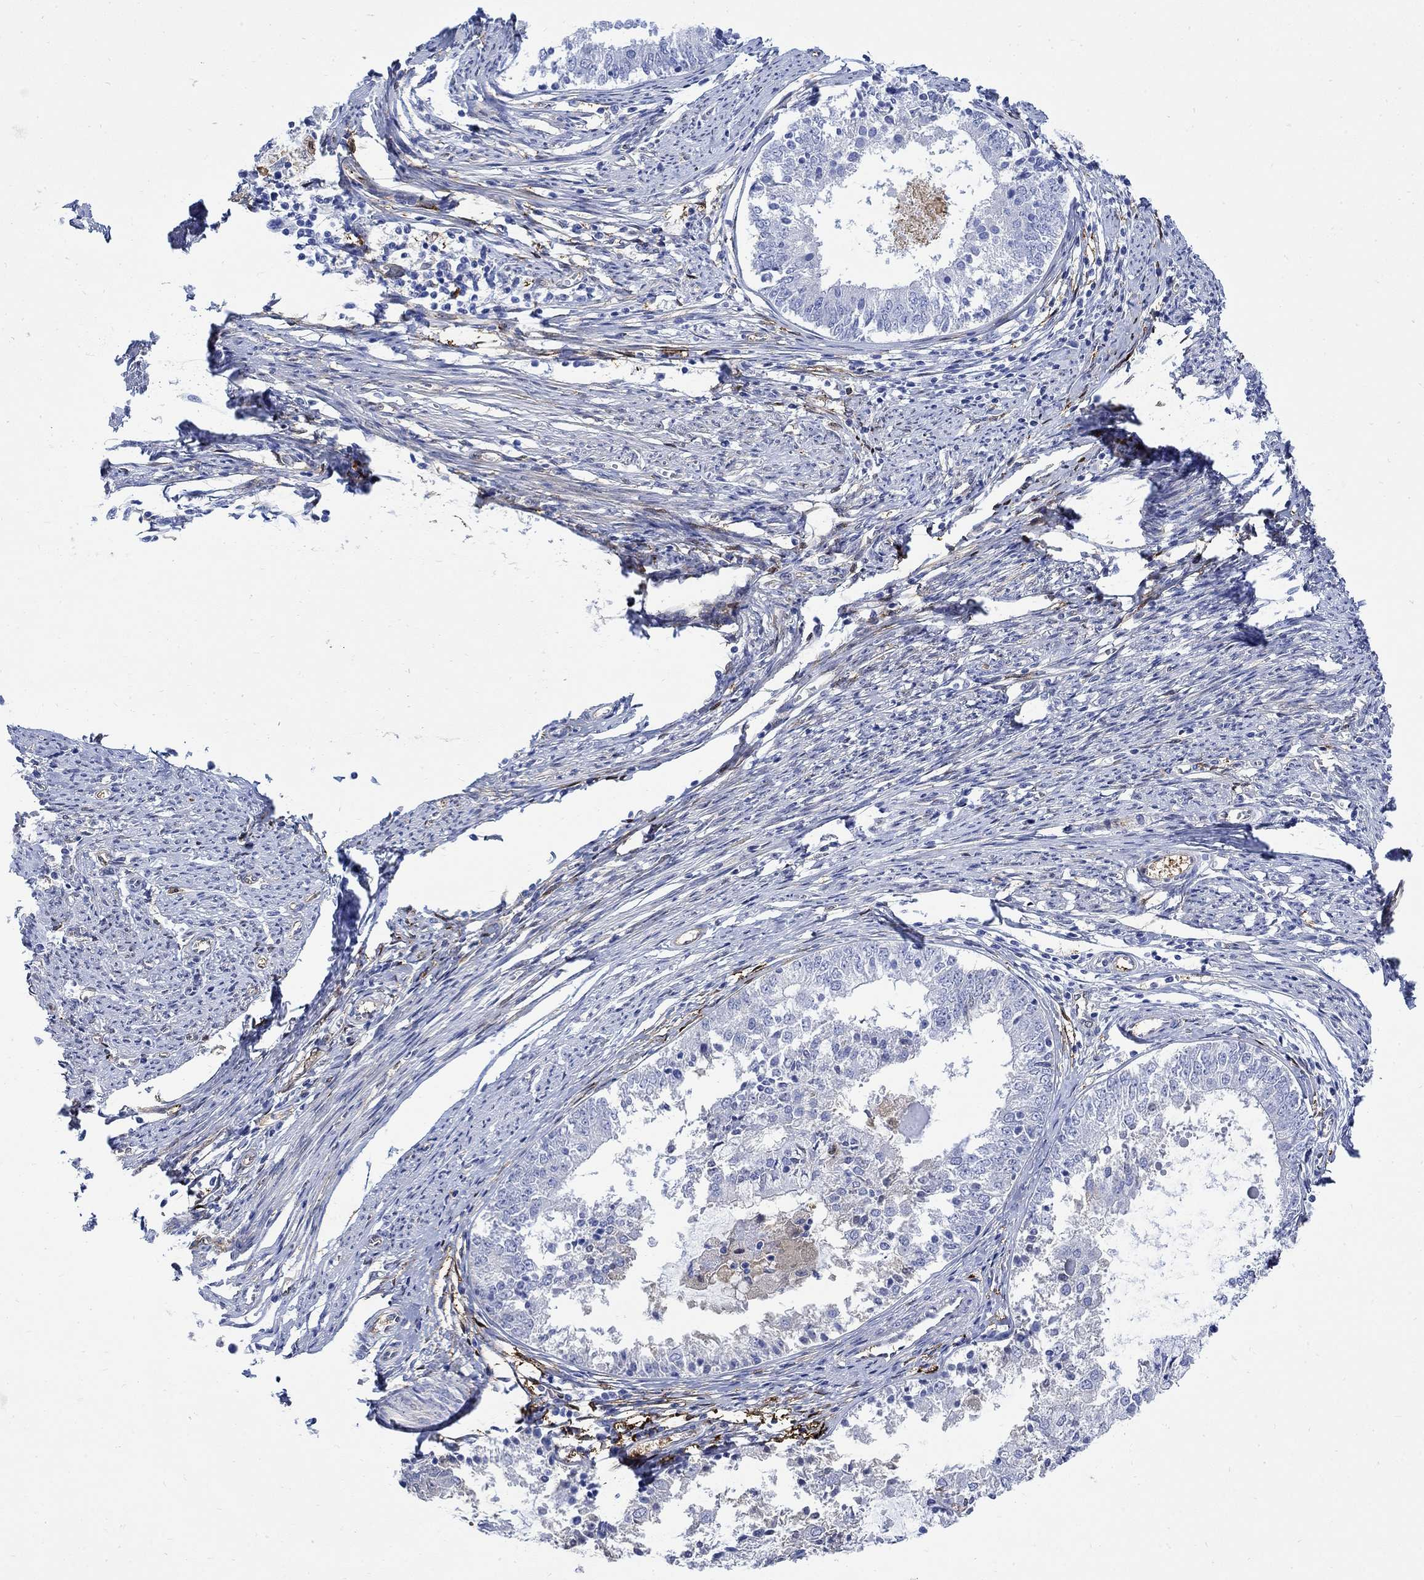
{"staining": {"intensity": "weak", "quantity": "<25%", "location": "cytoplasmic/membranous"}, "tissue": "endometrial cancer", "cell_type": "Tumor cells", "image_type": "cancer", "snomed": [{"axis": "morphology", "description": "Adenocarcinoma, NOS"}, {"axis": "topography", "description": "Endometrium"}], "caption": "This photomicrograph is of endometrial cancer (adenocarcinoma) stained with immunohistochemistry to label a protein in brown with the nuclei are counter-stained blue. There is no positivity in tumor cells.", "gene": "TGM2", "patient": {"sex": "female", "age": 57}}